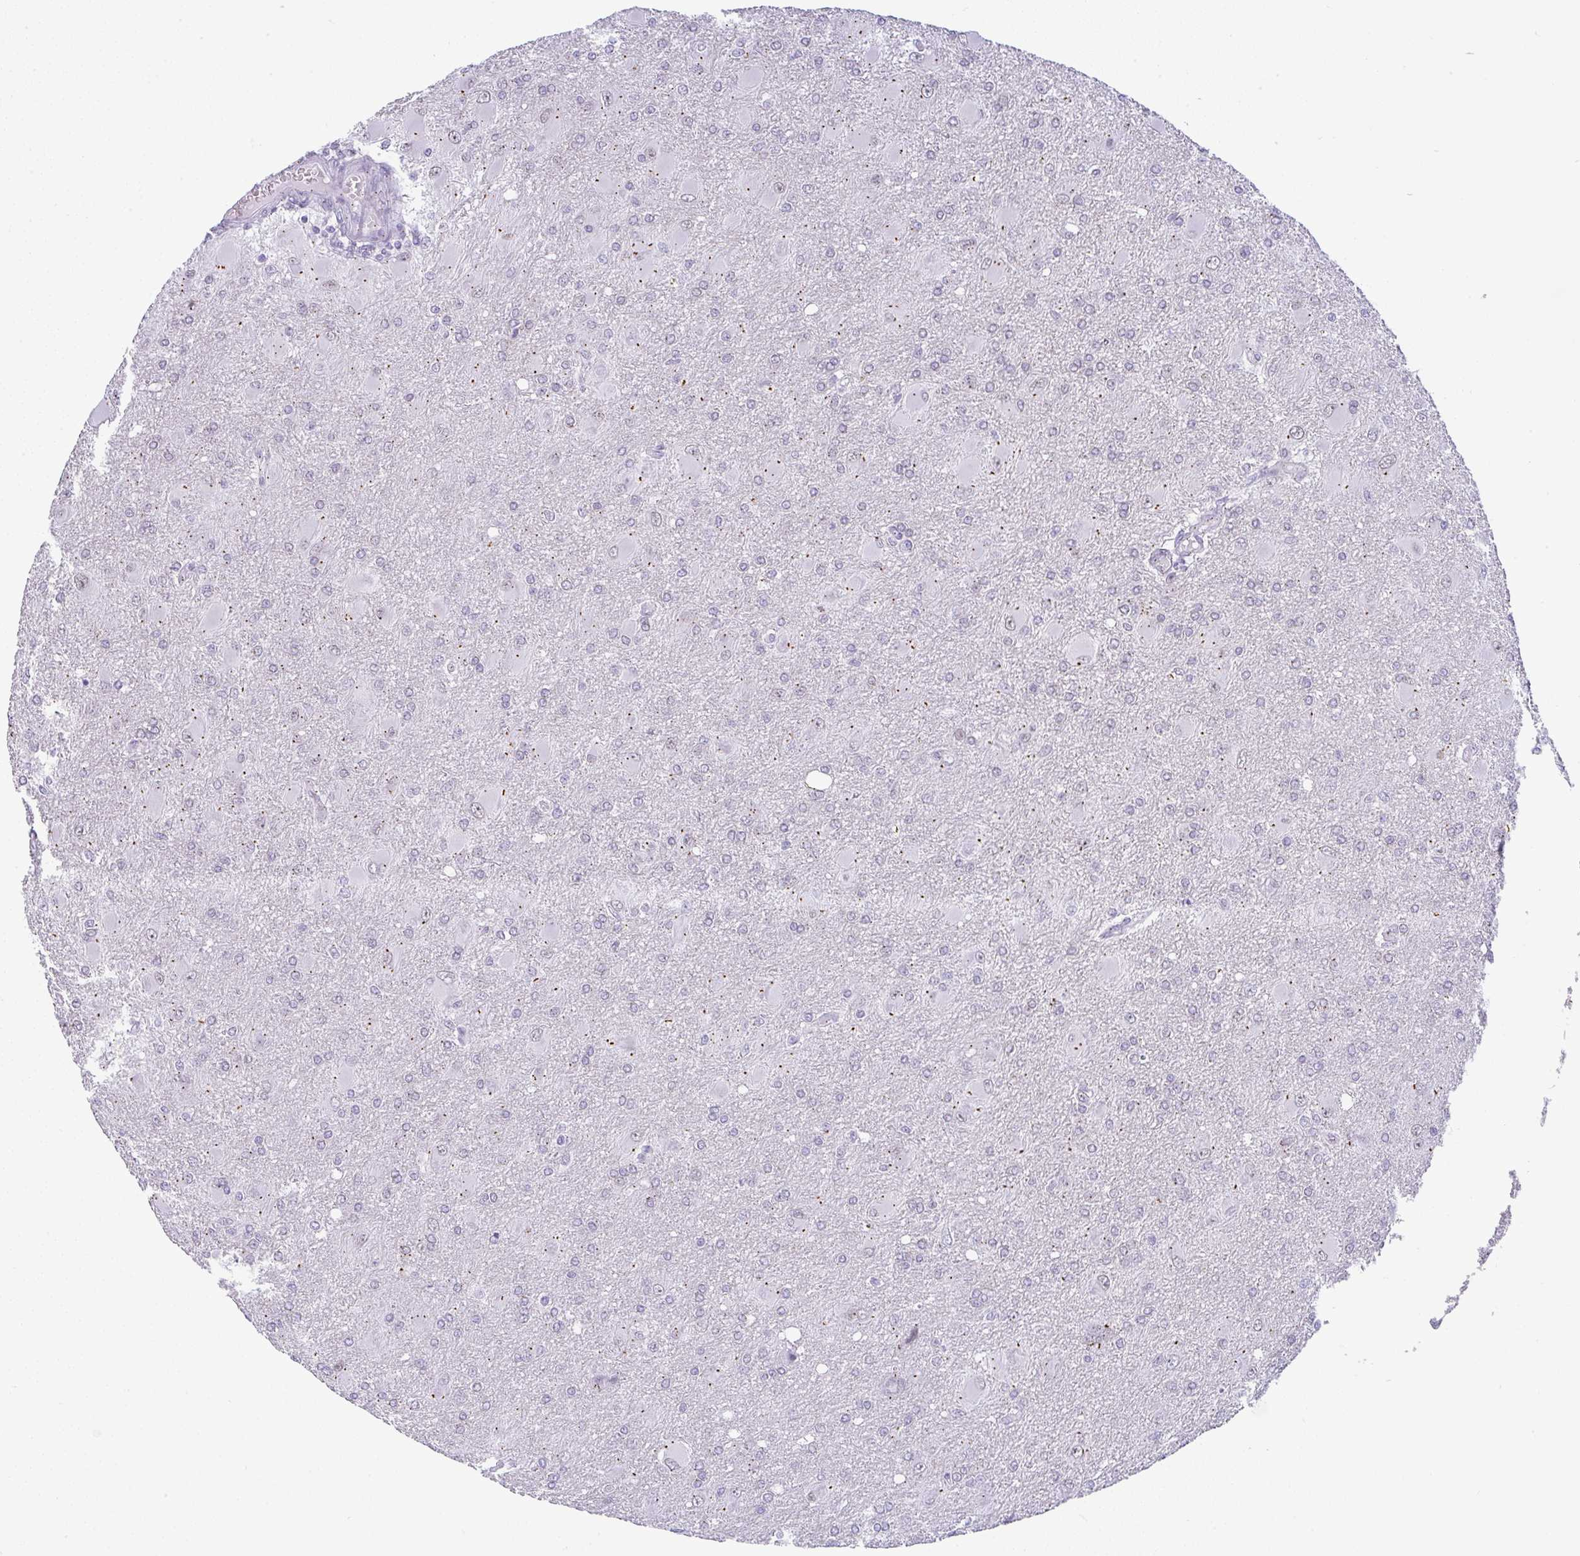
{"staining": {"intensity": "negative", "quantity": "none", "location": "none"}, "tissue": "glioma", "cell_type": "Tumor cells", "image_type": "cancer", "snomed": [{"axis": "morphology", "description": "Glioma, malignant, High grade"}, {"axis": "topography", "description": "Brain"}], "caption": "DAB (3,3'-diaminobenzidine) immunohistochemical staining of human glioma demonstrates no significant positivity in tumor cells.", "gene": "FAM177A1", "patient": {"sex": "male", "age": 67}}